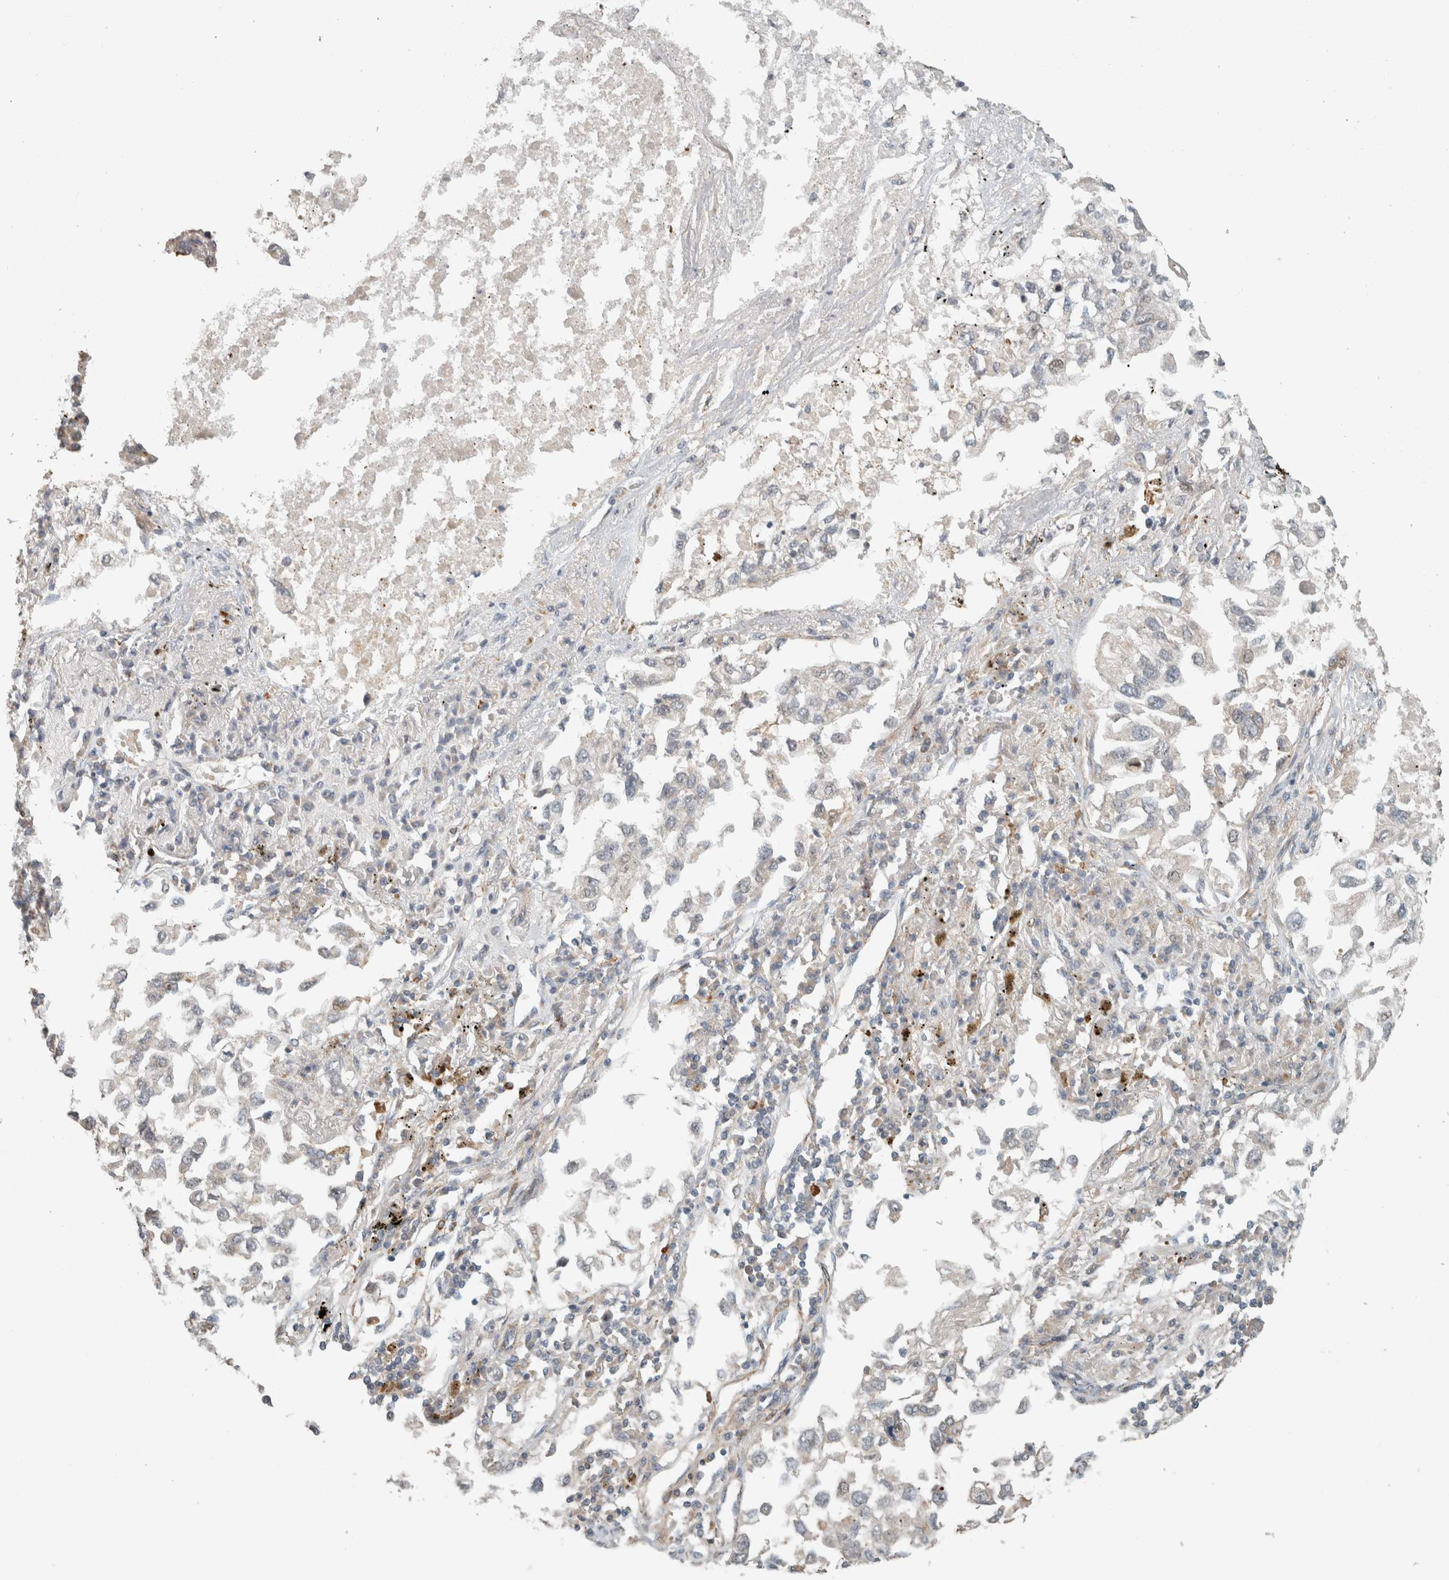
{"staining": {"intensity": "negative", "quantity": "none", "location": "none"}, "tissue": "lung cancer", "cell_type": "Tumor cells", "image_type": "cancer", "snomed": [{"axis": "morphology", "description": "Inflammation, NOS"}, {"axis": "morphology", "description": "Adenocarcinoma, NOS"}, {"axis": "topography", "description": "Lung"}], "caption": "Histopathology image shows no significant protein positivity in tumor cells of lung adenocarcinoma.", "gene": "SIPA1L2", "patient": {"sex": "male", "age": 63}}